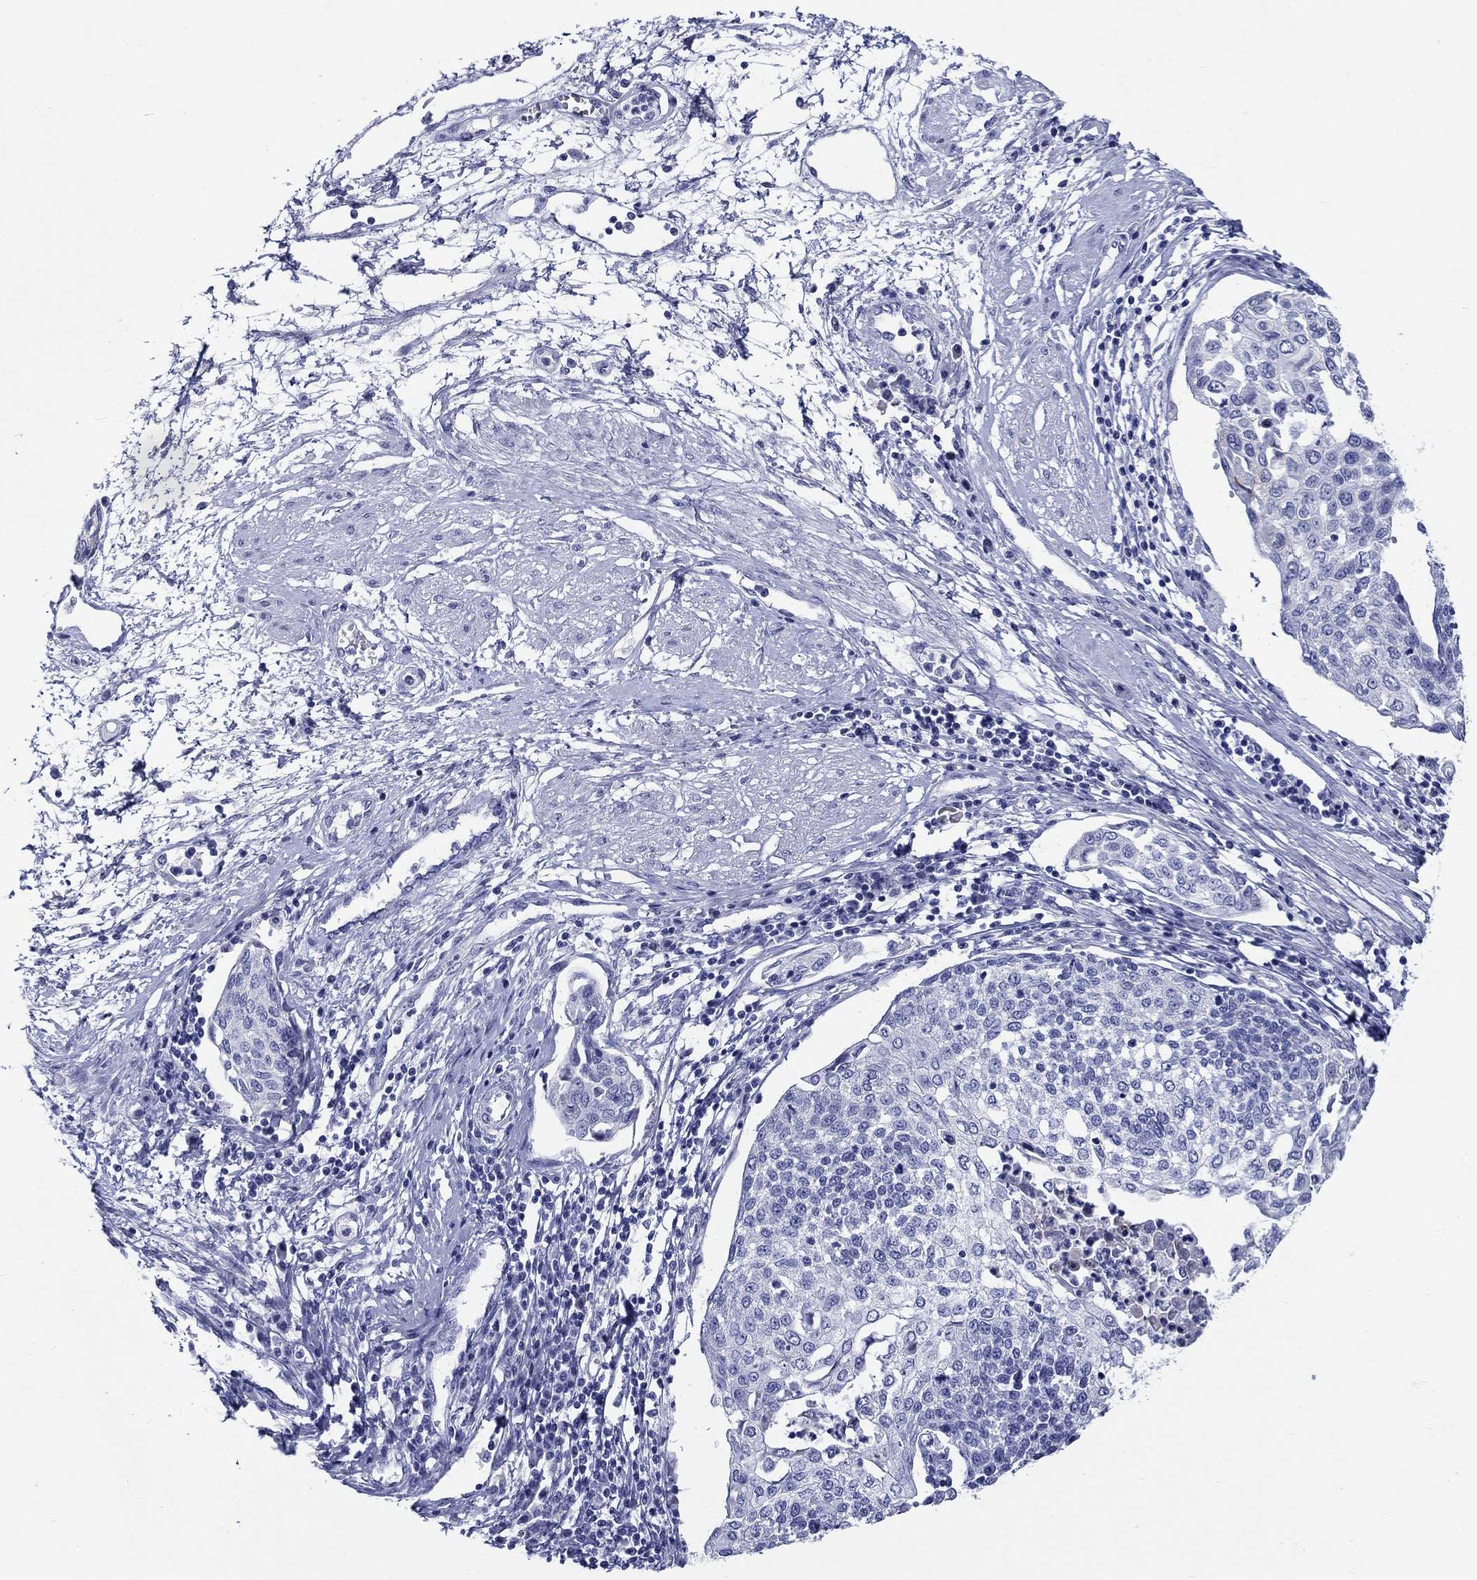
{"staining": {"intensity": "negative", "quantity": "none", "location": "none"}, "tissue": "cervical cancer", "cell_type": "Tumor cells", "image_type": "cancer", "snomed": [{"axis": "morphology", "description": "Squamous cell carcinoma, NOS"}, {"axis": "topography", "description": "Cervix"}], "caption": "Human cervical squamous cell carcinoma stained for a protein using IHC shows no expression in tumor cells.", "gene": "CRYGS", "patient": {"sex": "female", "age": 34}}